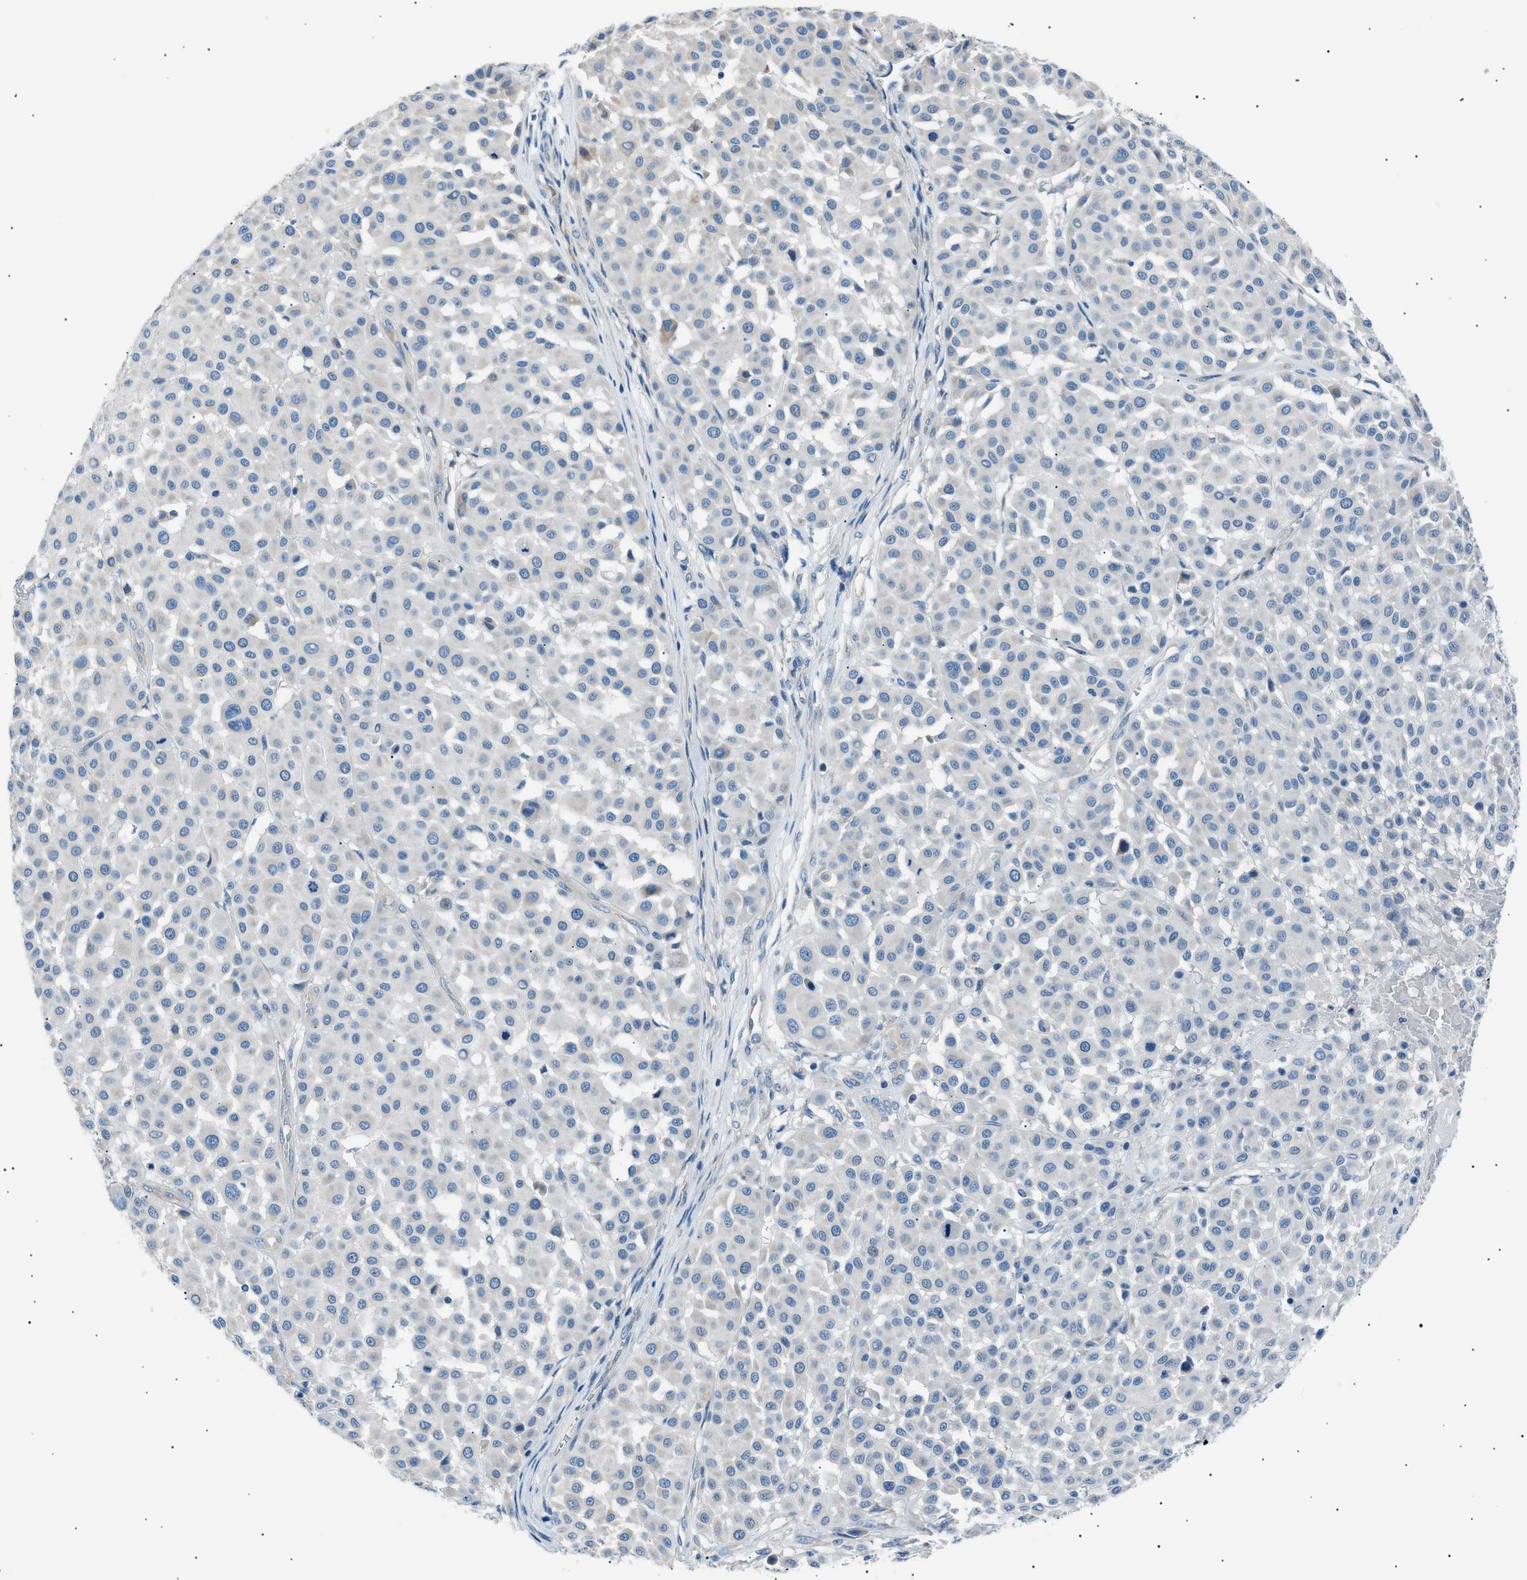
{"staining": {"intensity": "negative", "quantity": "none", "location": "none"}, "tissue": "melanoma", "cell_type": "Tumor cells", "image_type": "cancer", "snomed": [{"axis": "morphology", "description": "Malignant melanoma, Metastatic site"}, {"axis": "topography", "description": "Soft tissue"}], "caption": "Malignant melanoma (metastatic site) was stained to show a protein in brown. There is no significant staining in tumor cells.", "gene": "LRRC37B", "patient": {"sex": "male", "age": 41}}